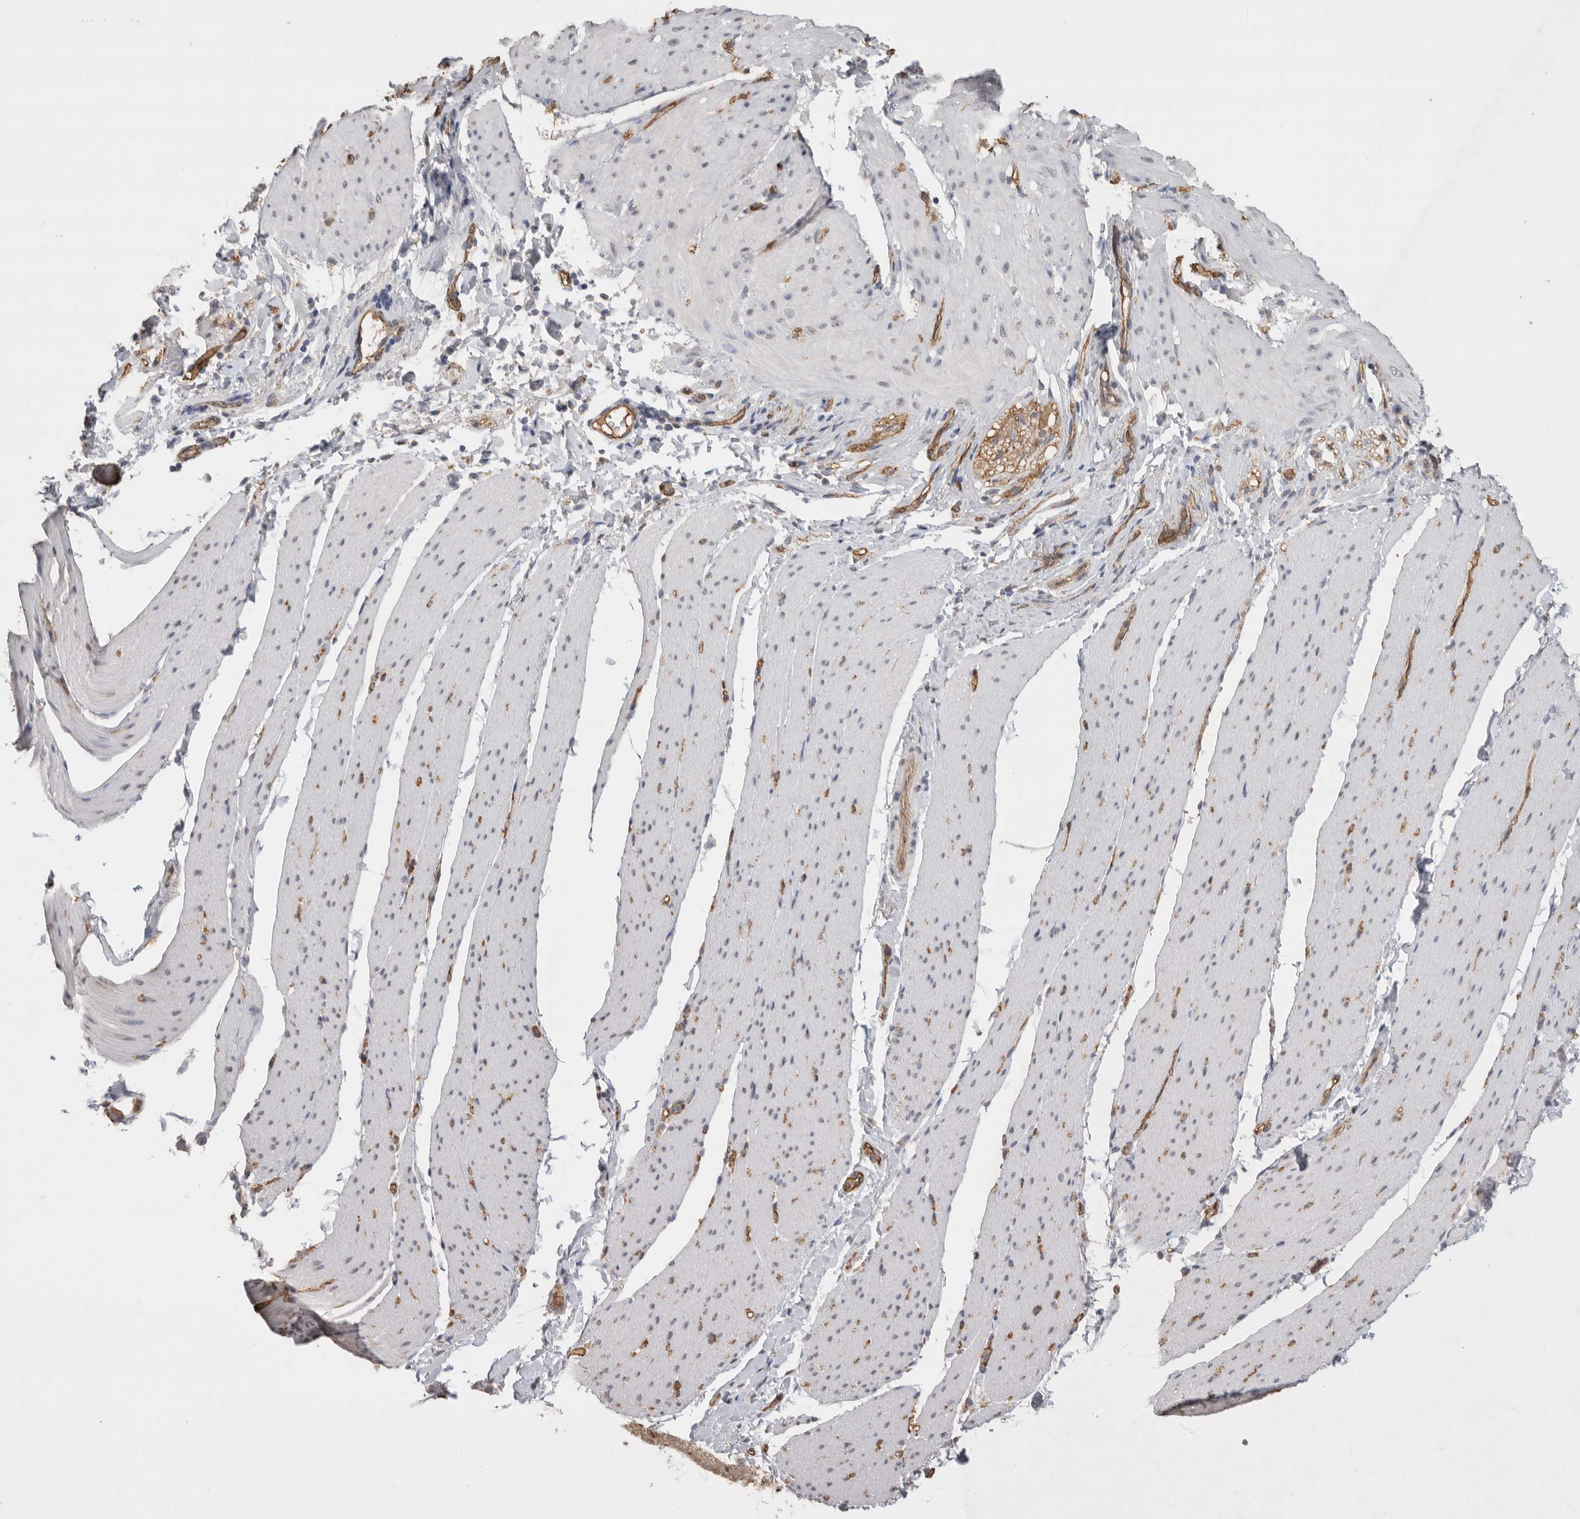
{"staining": {"intensity": "negative", "quantity": "none", "location": "none"}, "tissue": "smooth muscle", "cell_type": "Smooth muscle cells", "image_type": "normal", "snomed": [{"axis": "morphology", "description": "Normal tissue, NOS"}, {"axis": "topography", "description": "Smooth muscle"}, {"axis": "topography", "description": "Small intestine"}], "caption": "Immunohistochemistry (IHC) of benign human smooth muscle demonstrates no expression in smooth muscle cells.", "gene": "IL27", "patient": {"sex": "female", "age": 84}}